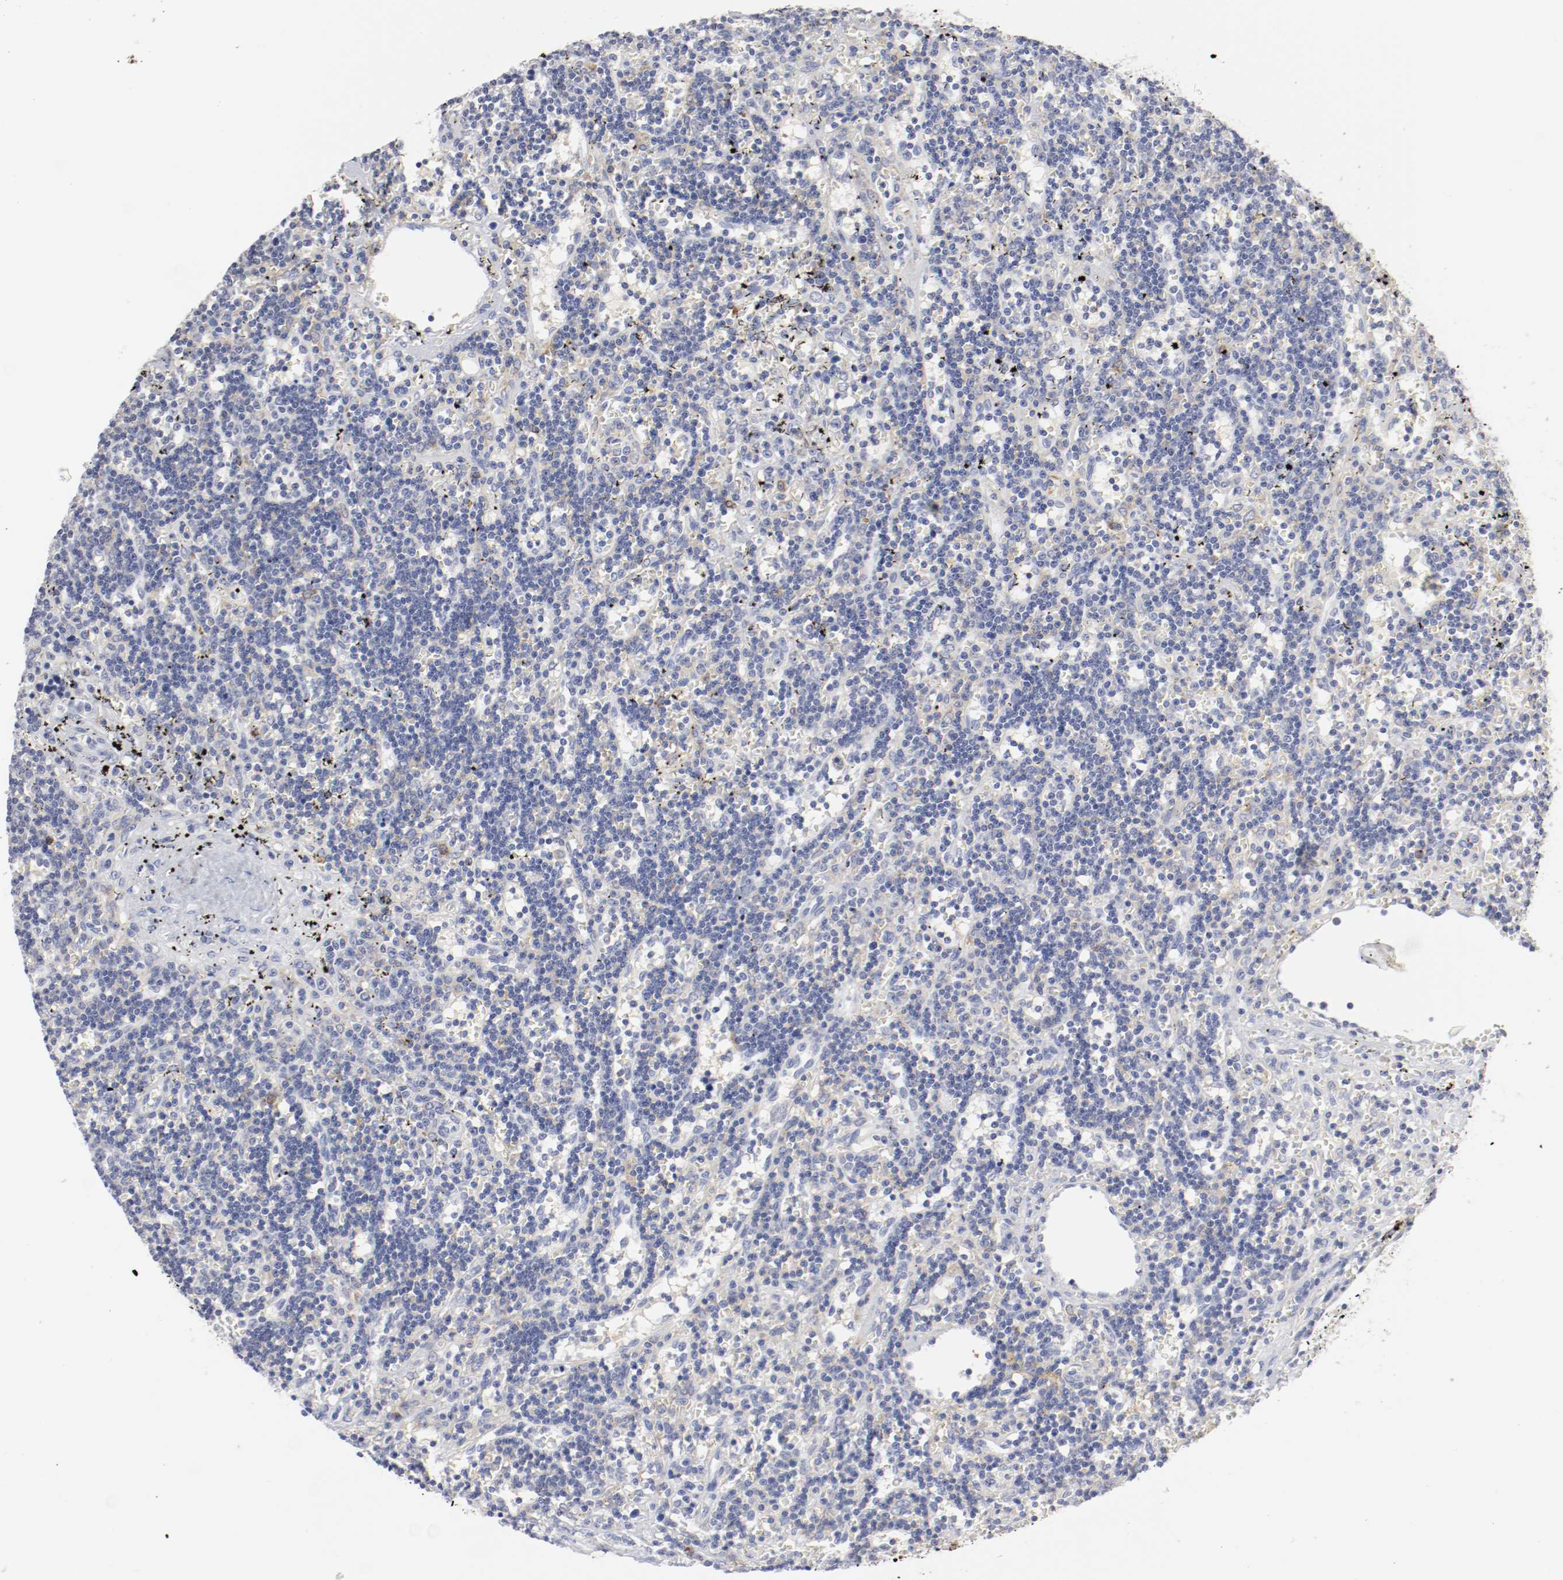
{"staining": {"intensity": "negative", "quantity": "none", "location": "none"}, "tissue": "lymphoma", "cell_type": "Tumor cells", "image_type": "cancer", "snomed": [{"axis": "morphology", "description": "Malignant lymphoma, non-Hodgkin's type, Low grade"}, {"axis": "topography", "description": "Spleen"}], "caption": "Tumor cells are negative for protein expression in human malignant lymphoma, non-Hodgkin's type (low-grade).", "gene": "ITGAX", "patient": {"sex": "male", "age": 60}}